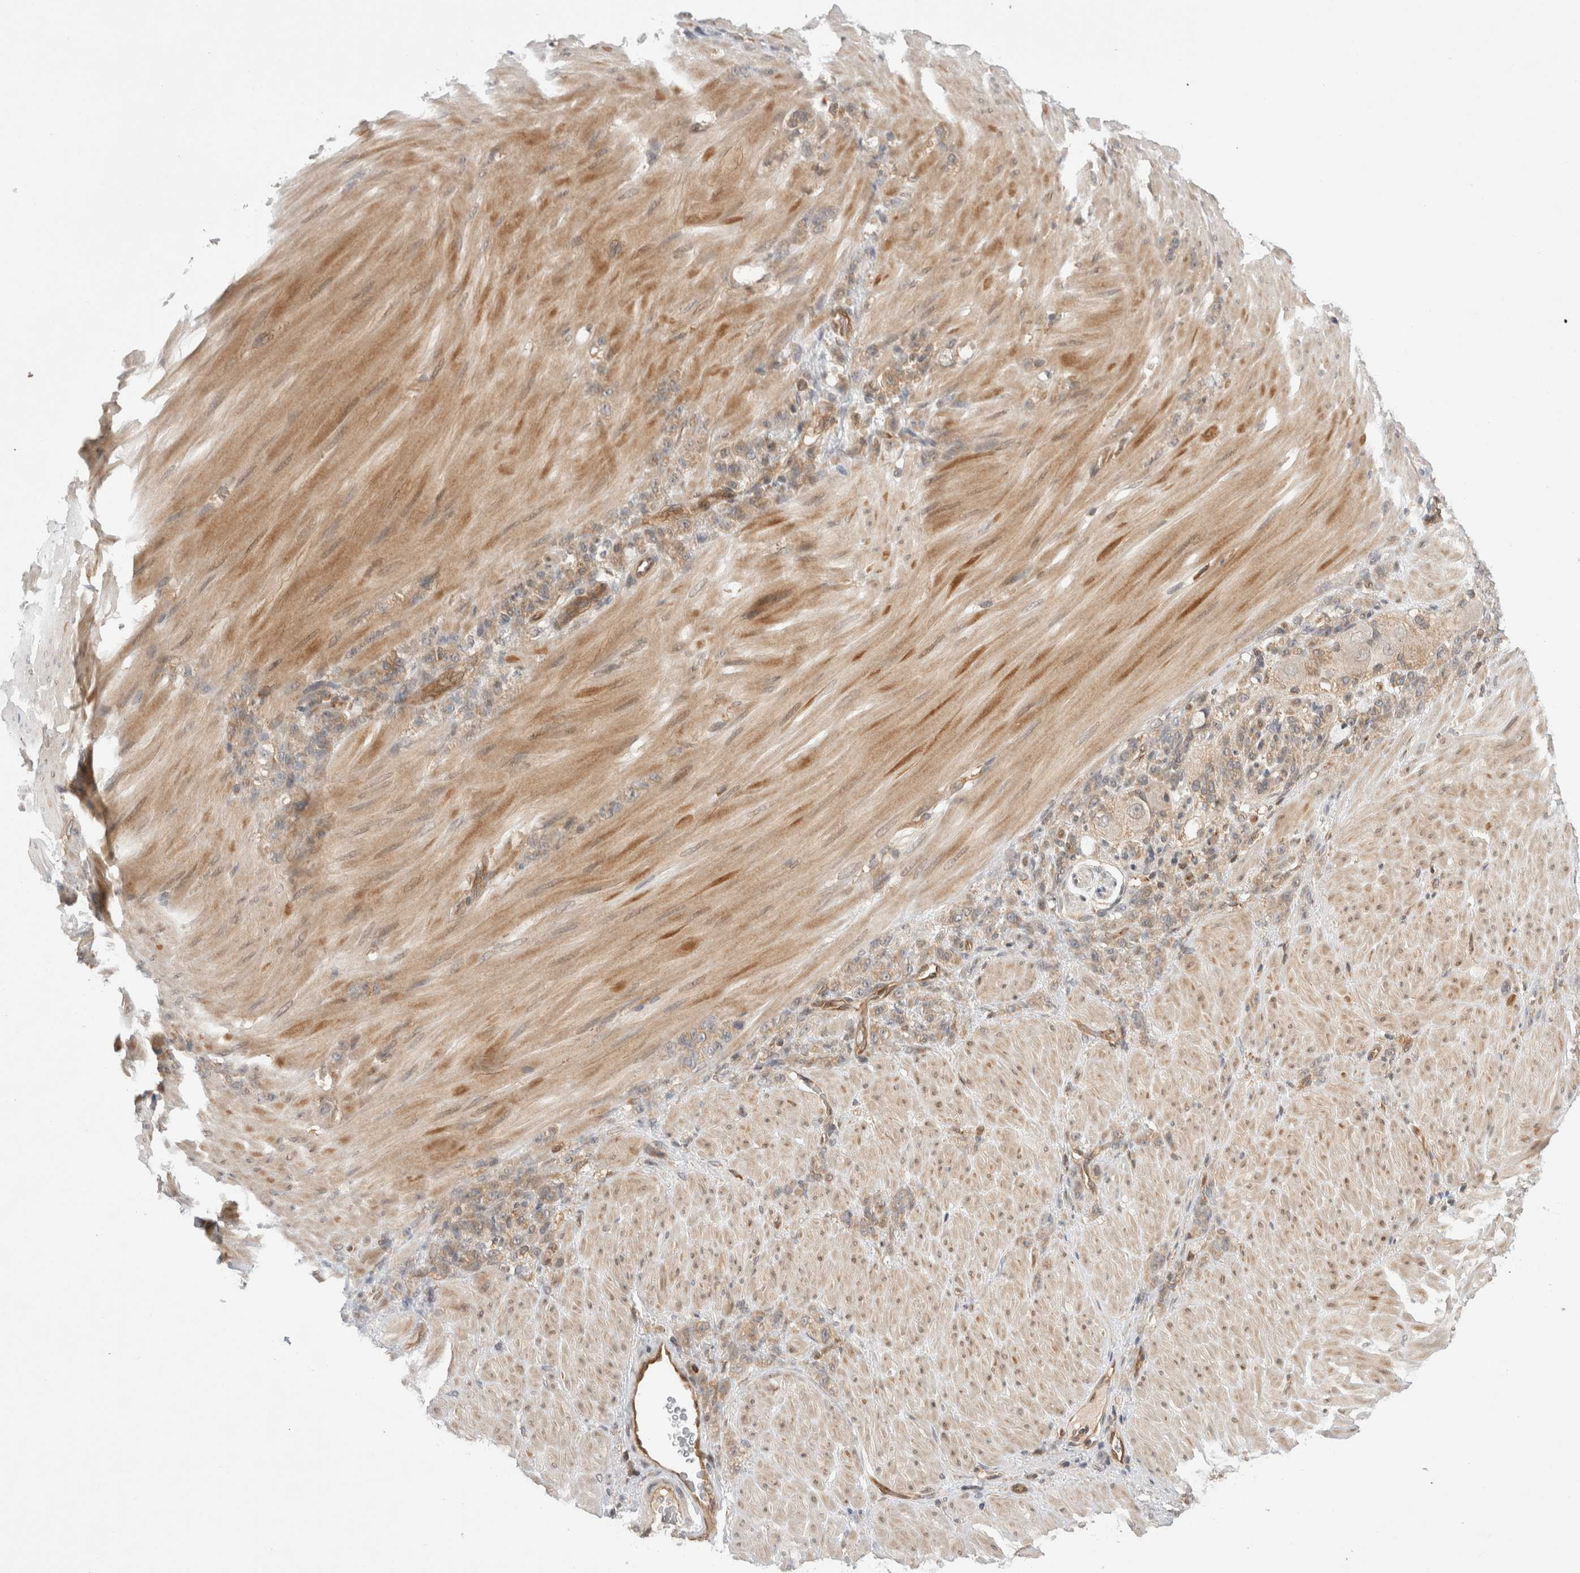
{"staining": {"intensity": "weak", "quantity": ">75%", "location": "cytoplasmic/membranous"}, "tissue": "stomach cancer", "cell_type": "Tumor cells", "image_type": "cancer", "snomed": [{"axis": "morphology", "description": "Normal tissue, NOS"}, {"axis": "morphology", "description": "Adenocarcinoma, NOS"}, {"axis": "topography", "description": "Stomach"}], "caption": "Stomach adenocarcinoma stained for a protein reveals weak cytoplasmic/membranous positivity in tumor cells.", "gene": "NFKB1", "patient": {"sex": "male", "age": 82}}